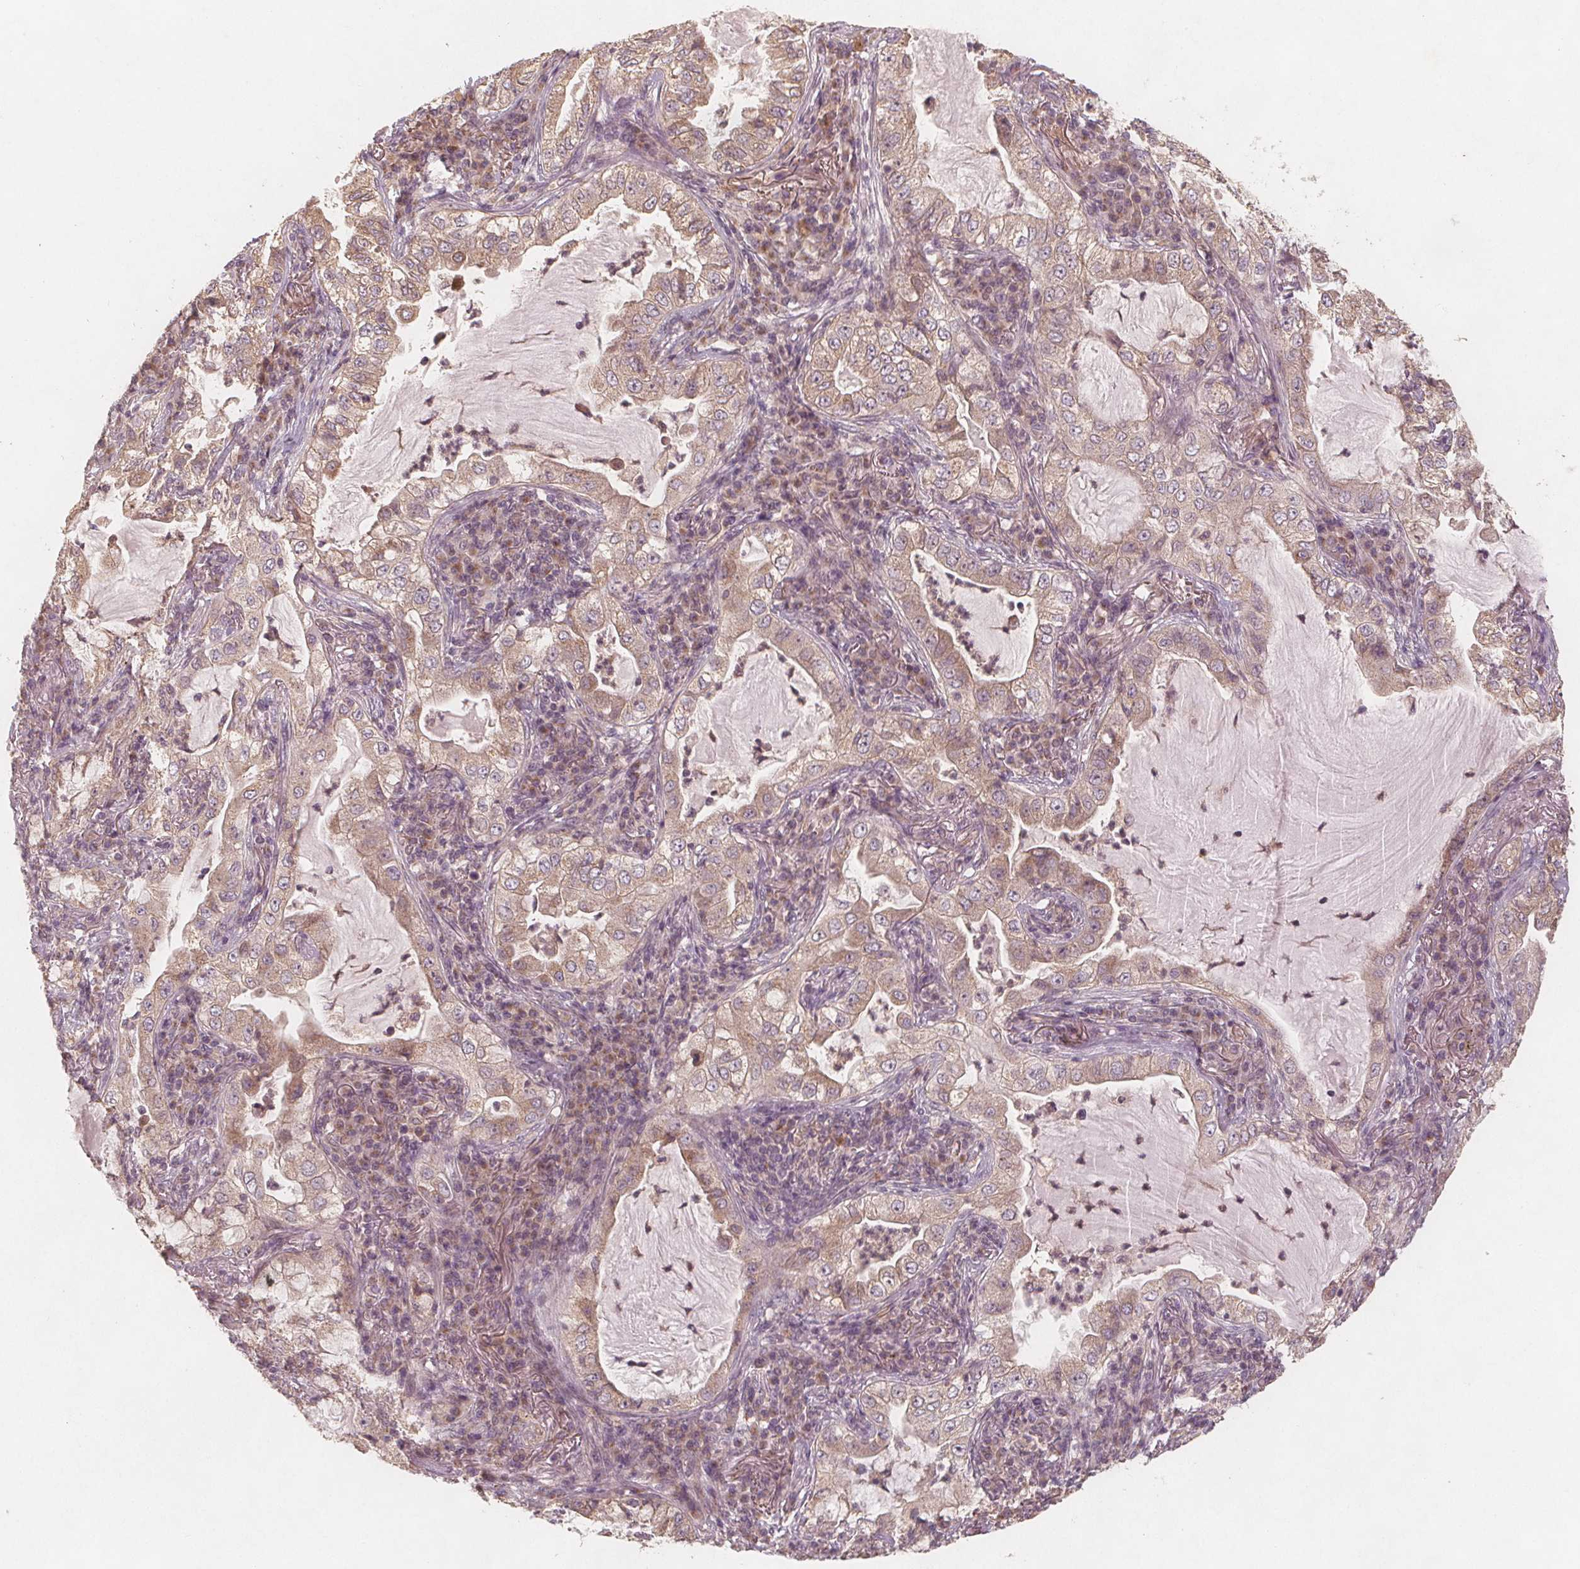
{"staining": {"intensity": "weak", "quantity": "25%-75%", "location": "cytoplasmic/membranous"}, "tissue": "lung cancer", "cell_type": "Tumor cells", "image_type": "cancer", "snomed": [{"axis": "morphology", "description": "Adenocarcinoma, NOS"}, {"axis": "topography", "description": "Lung"}], "caption": "This histopathology image reveals IHC staining of human lung adenocarcinoma, with low weak cytoplasmic/membranous positivity in approximately 25%-75% of tumor cells.", "gene": "NCSTN", "patient": {"sex": "female", "age": 73}}